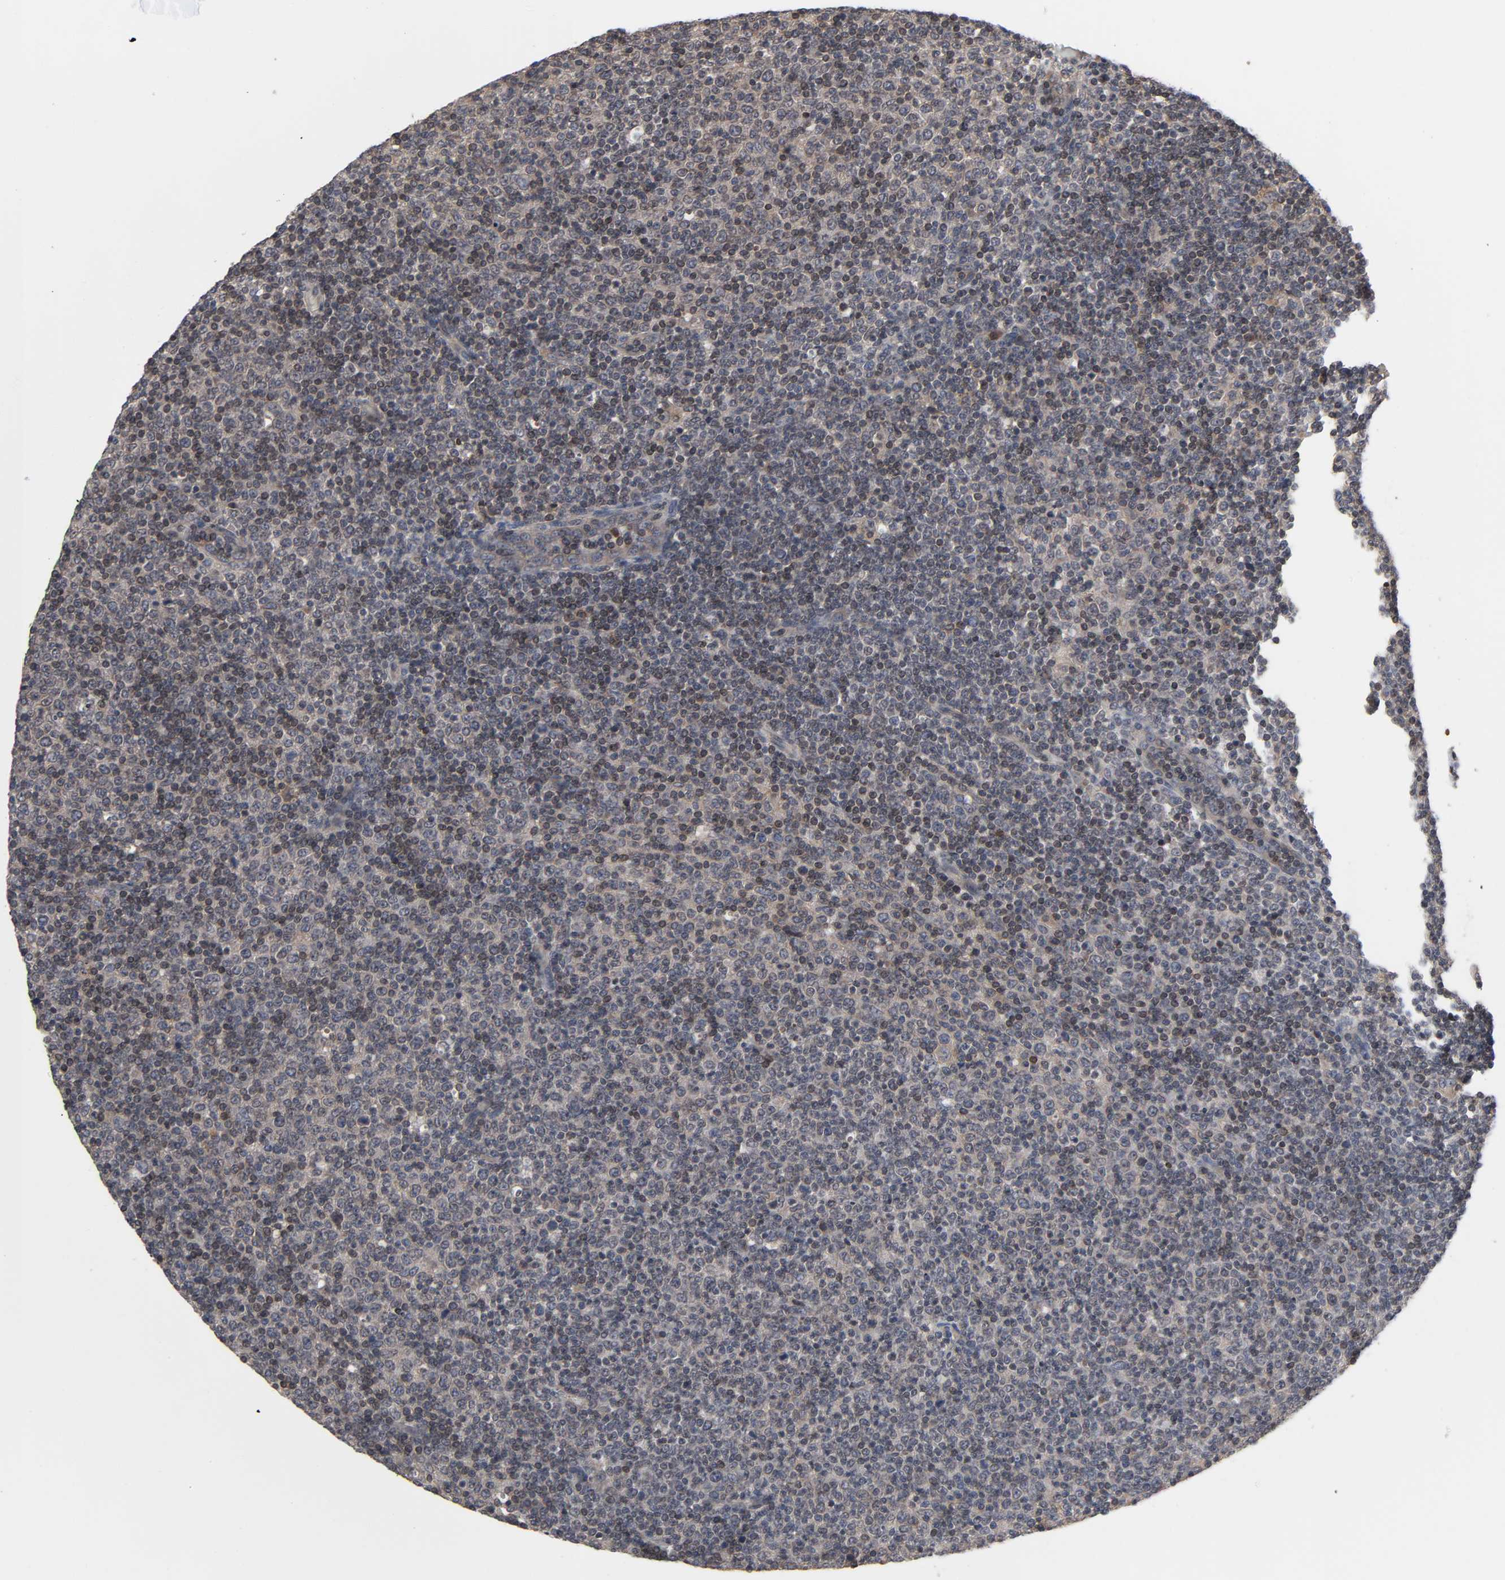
{"staining": {"intensity": "moderate", "quantity": "25%-75%", "location": "nuclear"}, "tissue": "lymphoma", "cell_type": "Tumor cells", "image_type": "cancer", "snomed": [{"axis": "morphology", "description": "Malignant lymphoma, non-Hodgkin's type, Low grade"}, {"axis": "topography", "description": "Lymph node"}], "caption": "Human low-grade malignant lymphoma, non-Hodgkin's type stained with a brown dye shows moderate nuclear positive expression in about 25%-75% of tumor cells.", "gene": "CCDC175", "patient": {"sex": "male", "age": 70}}